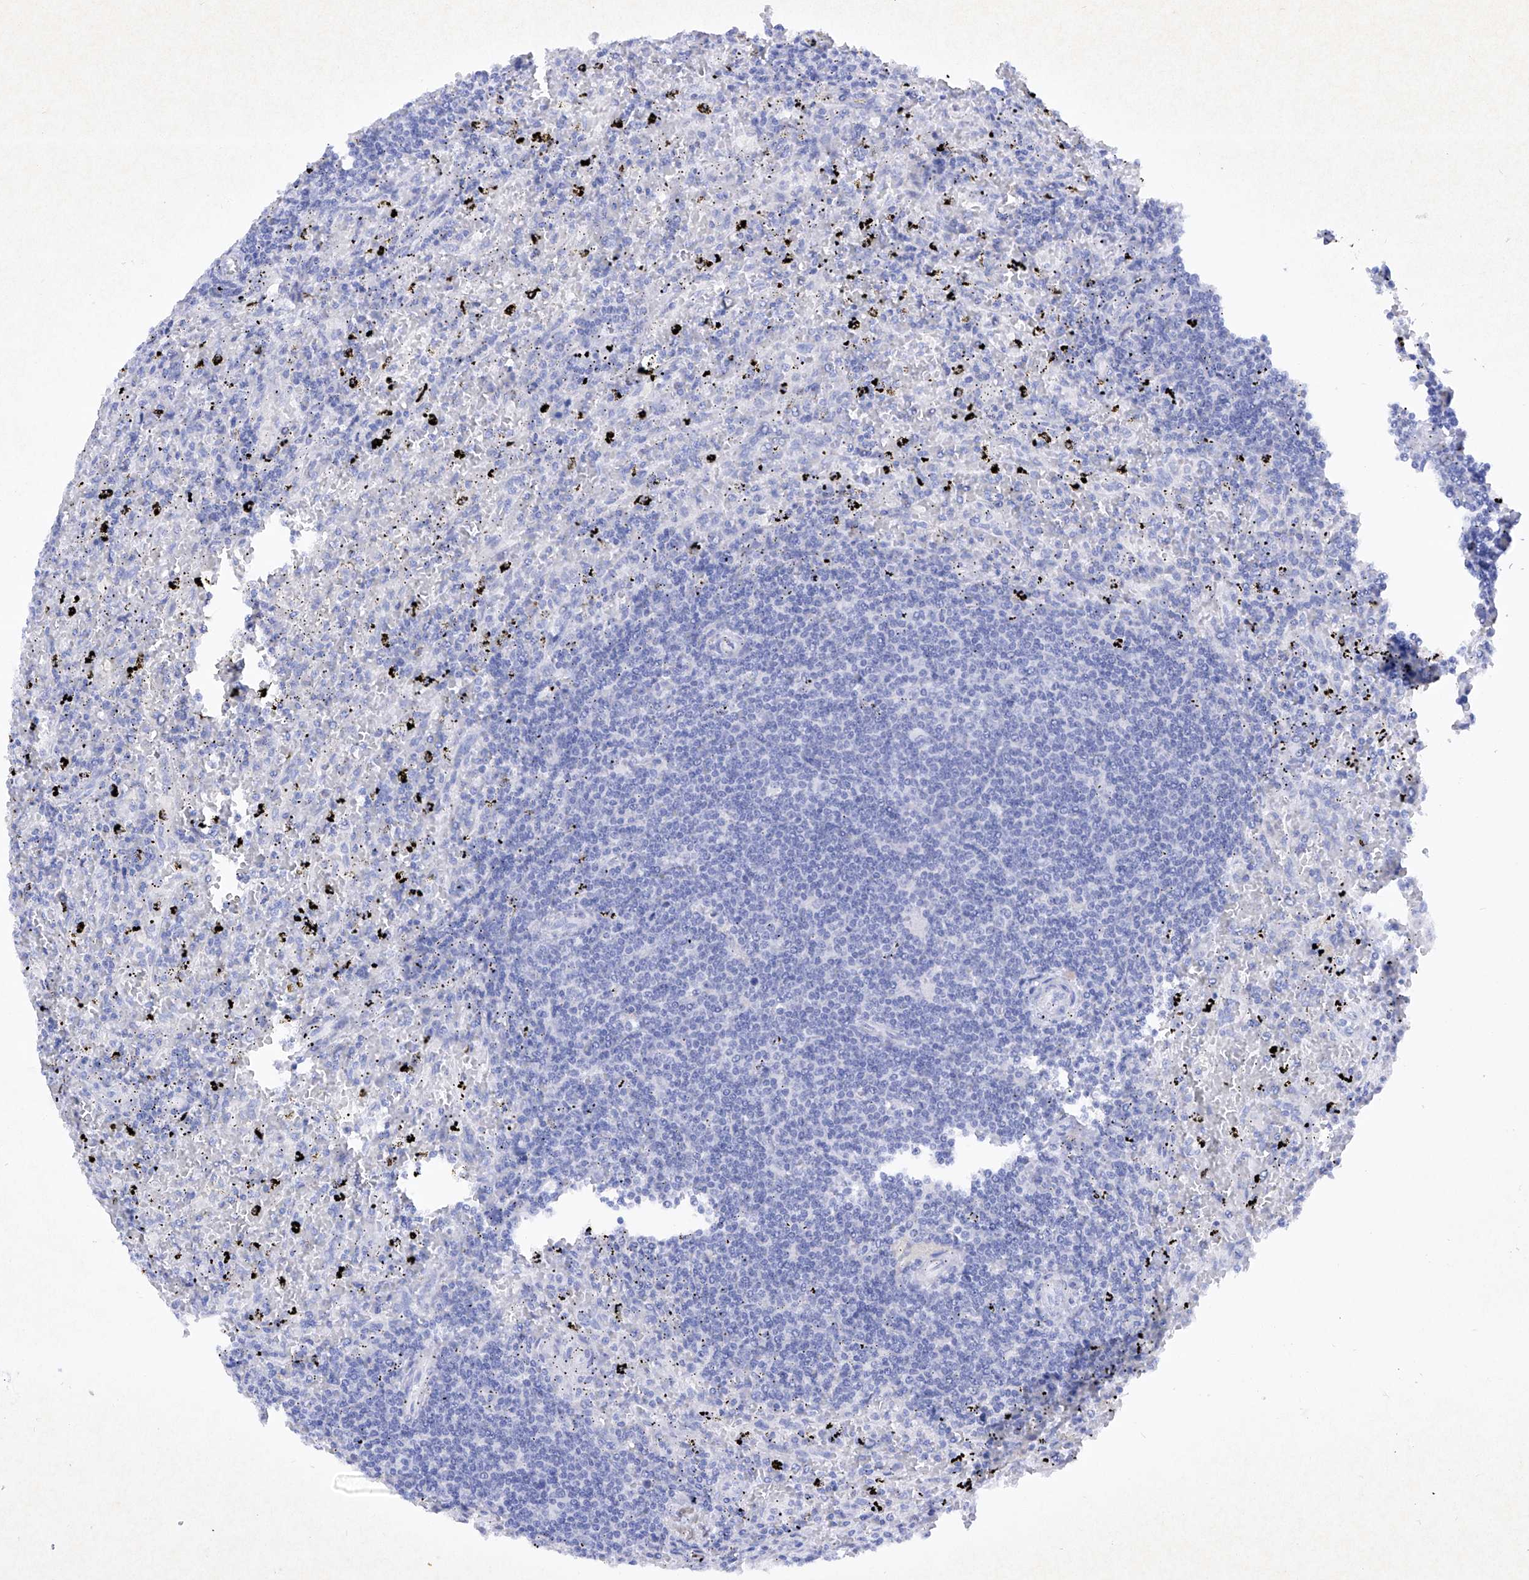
{"staining": {"intensity": "negative", "quantity": "none", "location": "none"}, "tissue": "lymphoma", "cell_type": "Tumor cells", "image_type": "cancer", "snomed": [{"axis": "morphology", "description": "Malignant lymphoma, non-Hodgkin's type, Low grade"}, {"axis": "topography", "description": "Spleen"}], "caption": "This is an IHC photomicrograph of lymphoma. There is no staining in tumor cells.", "gene": "BARX2", "patient": {"sex": "male", "age": 76}}